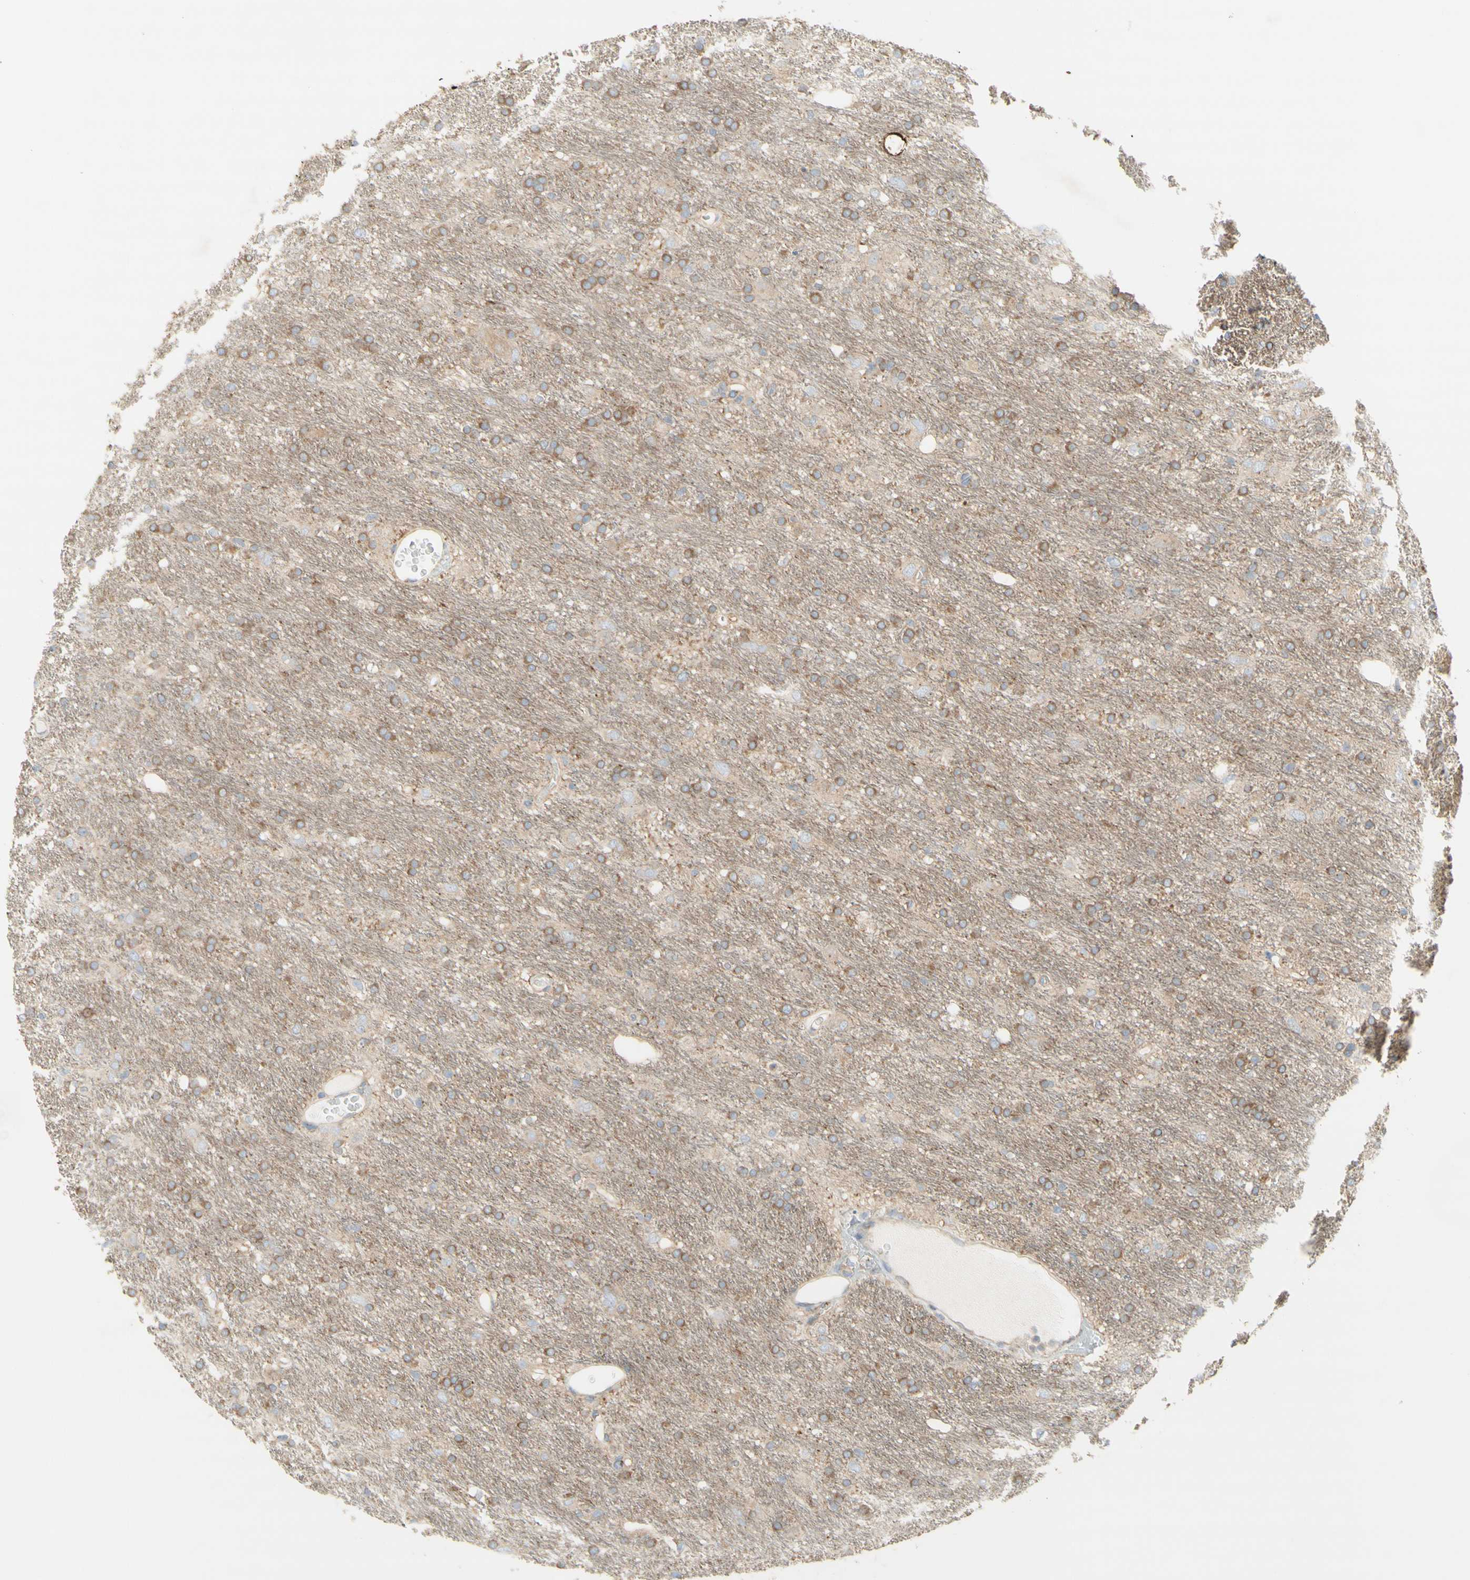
{"staining": {"intensity": "moderate", "quantity": "25%-75%", "location": "cytoplasmic/membranous"}, "tissue": "glioma", "cell_type": "Tumor cells", "image_type": "cancer", "snomed": [{"axis": "morphology", "description": "Glioma, malignant, Low grade"}, {"axis": "topography", "description": "Brain"}], "caption": "Immunohistochemistry (IHC) staining of malignant glioma (low-grade), which exhibits medium levels of moderate cytoplasmic/membranous staining in approximately 25%-75% of tumor cells indicating moderate cytoplasmic/membranous protein expression. The staining was performed using DAB (brown) for protein detection and nuclei were counterstained in hematoxylin (blue).", "gene": "DYNC1H1", "patient": {"sex": "male", "age": 77}}